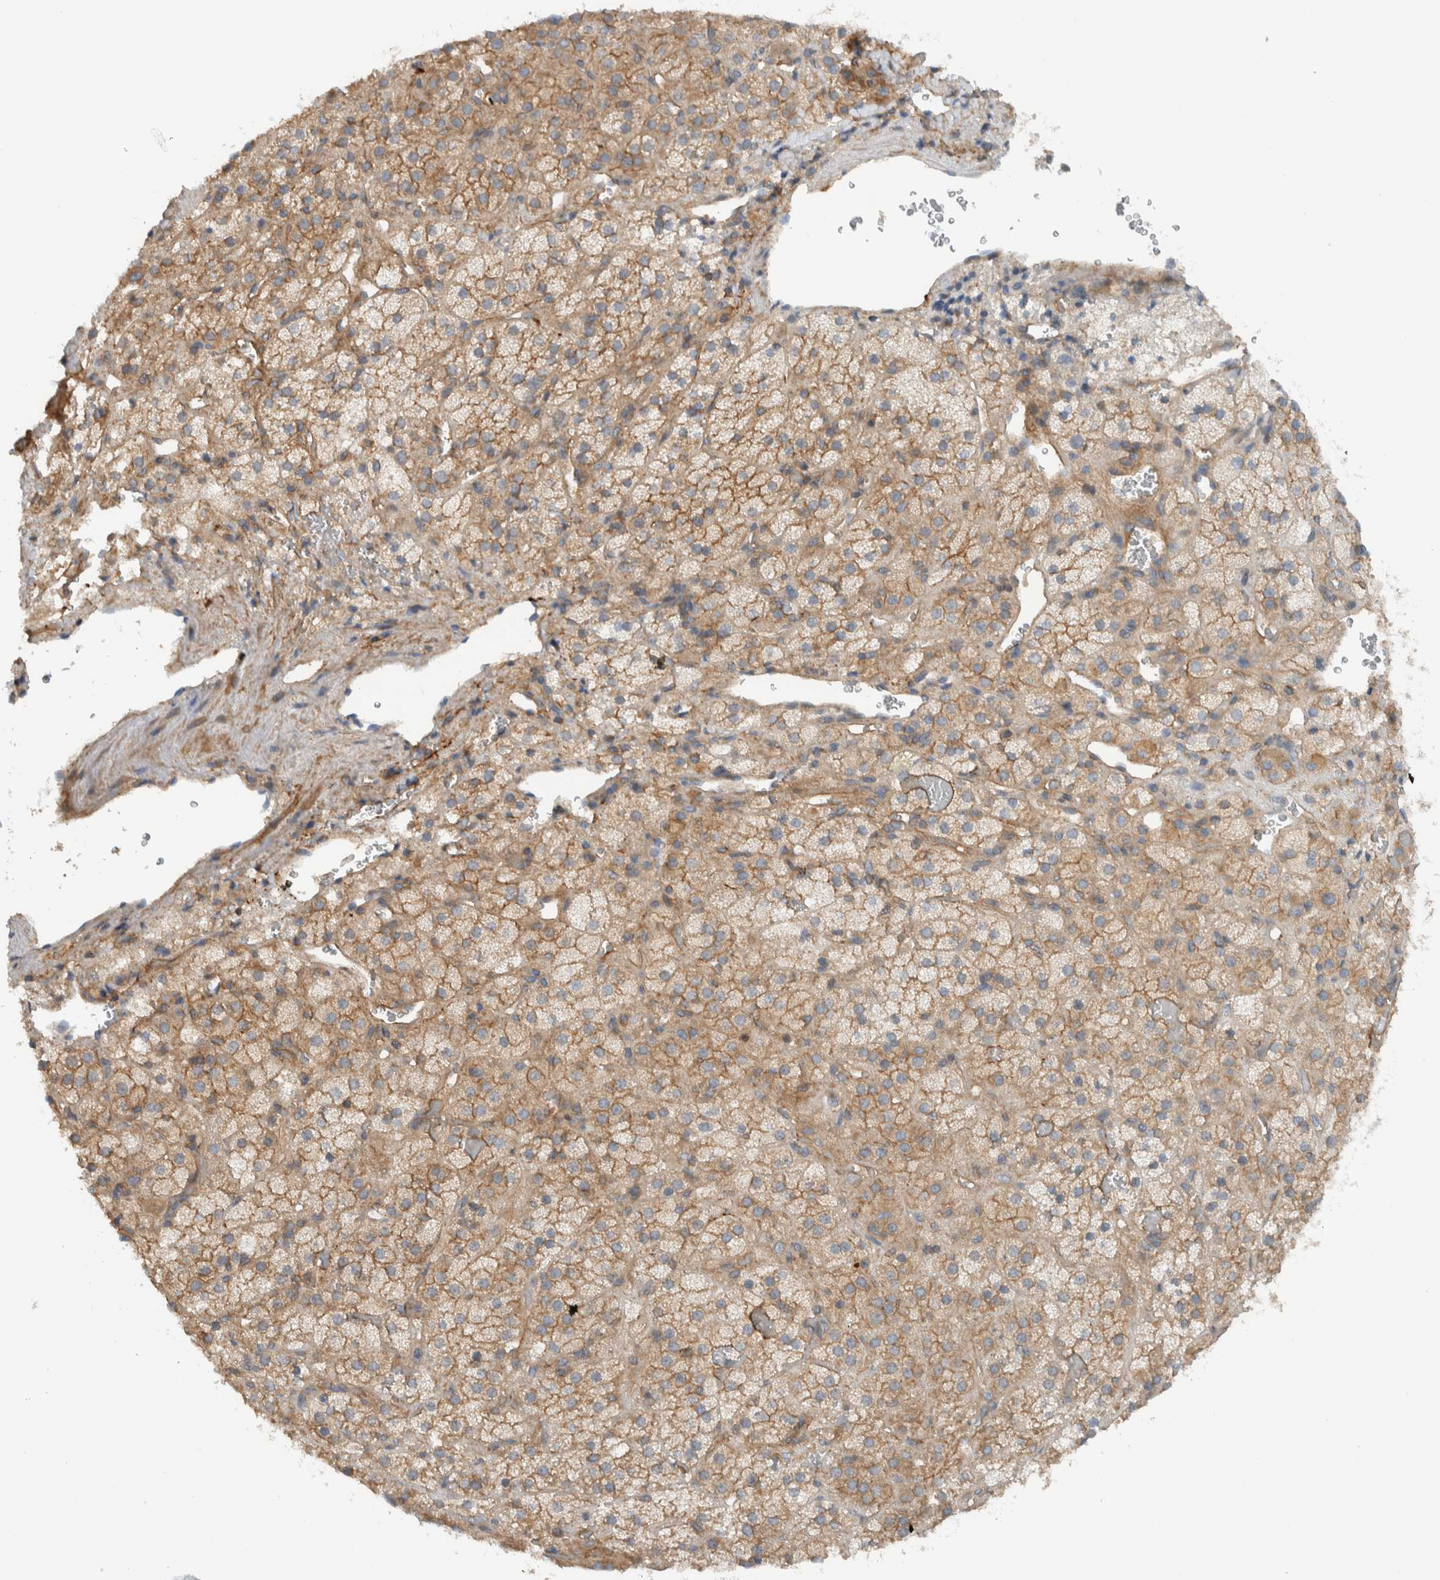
{"staining": {"intensity": "moderate", "quantity": ">75%", "location": "cytoplasmic/membranous"}, "tissue": "adrenal gland", "cell_type": "Glandular cells", "image_type": "normal", "snomed": [{"axis": "morphology", "description": "Normal tissue, NOS"}, {"axis": "topography", "description": "Adrenal gland"}], "caption": "Immunohistochemistry photomicrograph of normal adrenal gland stained for a protein (brown), which exhibits medium levels of moderate cytoplasmic/membranous positivity in approximately >75% of glandular cells.", "gene": "MPRIP", "patient": {"sex": "male", "age": 57}}